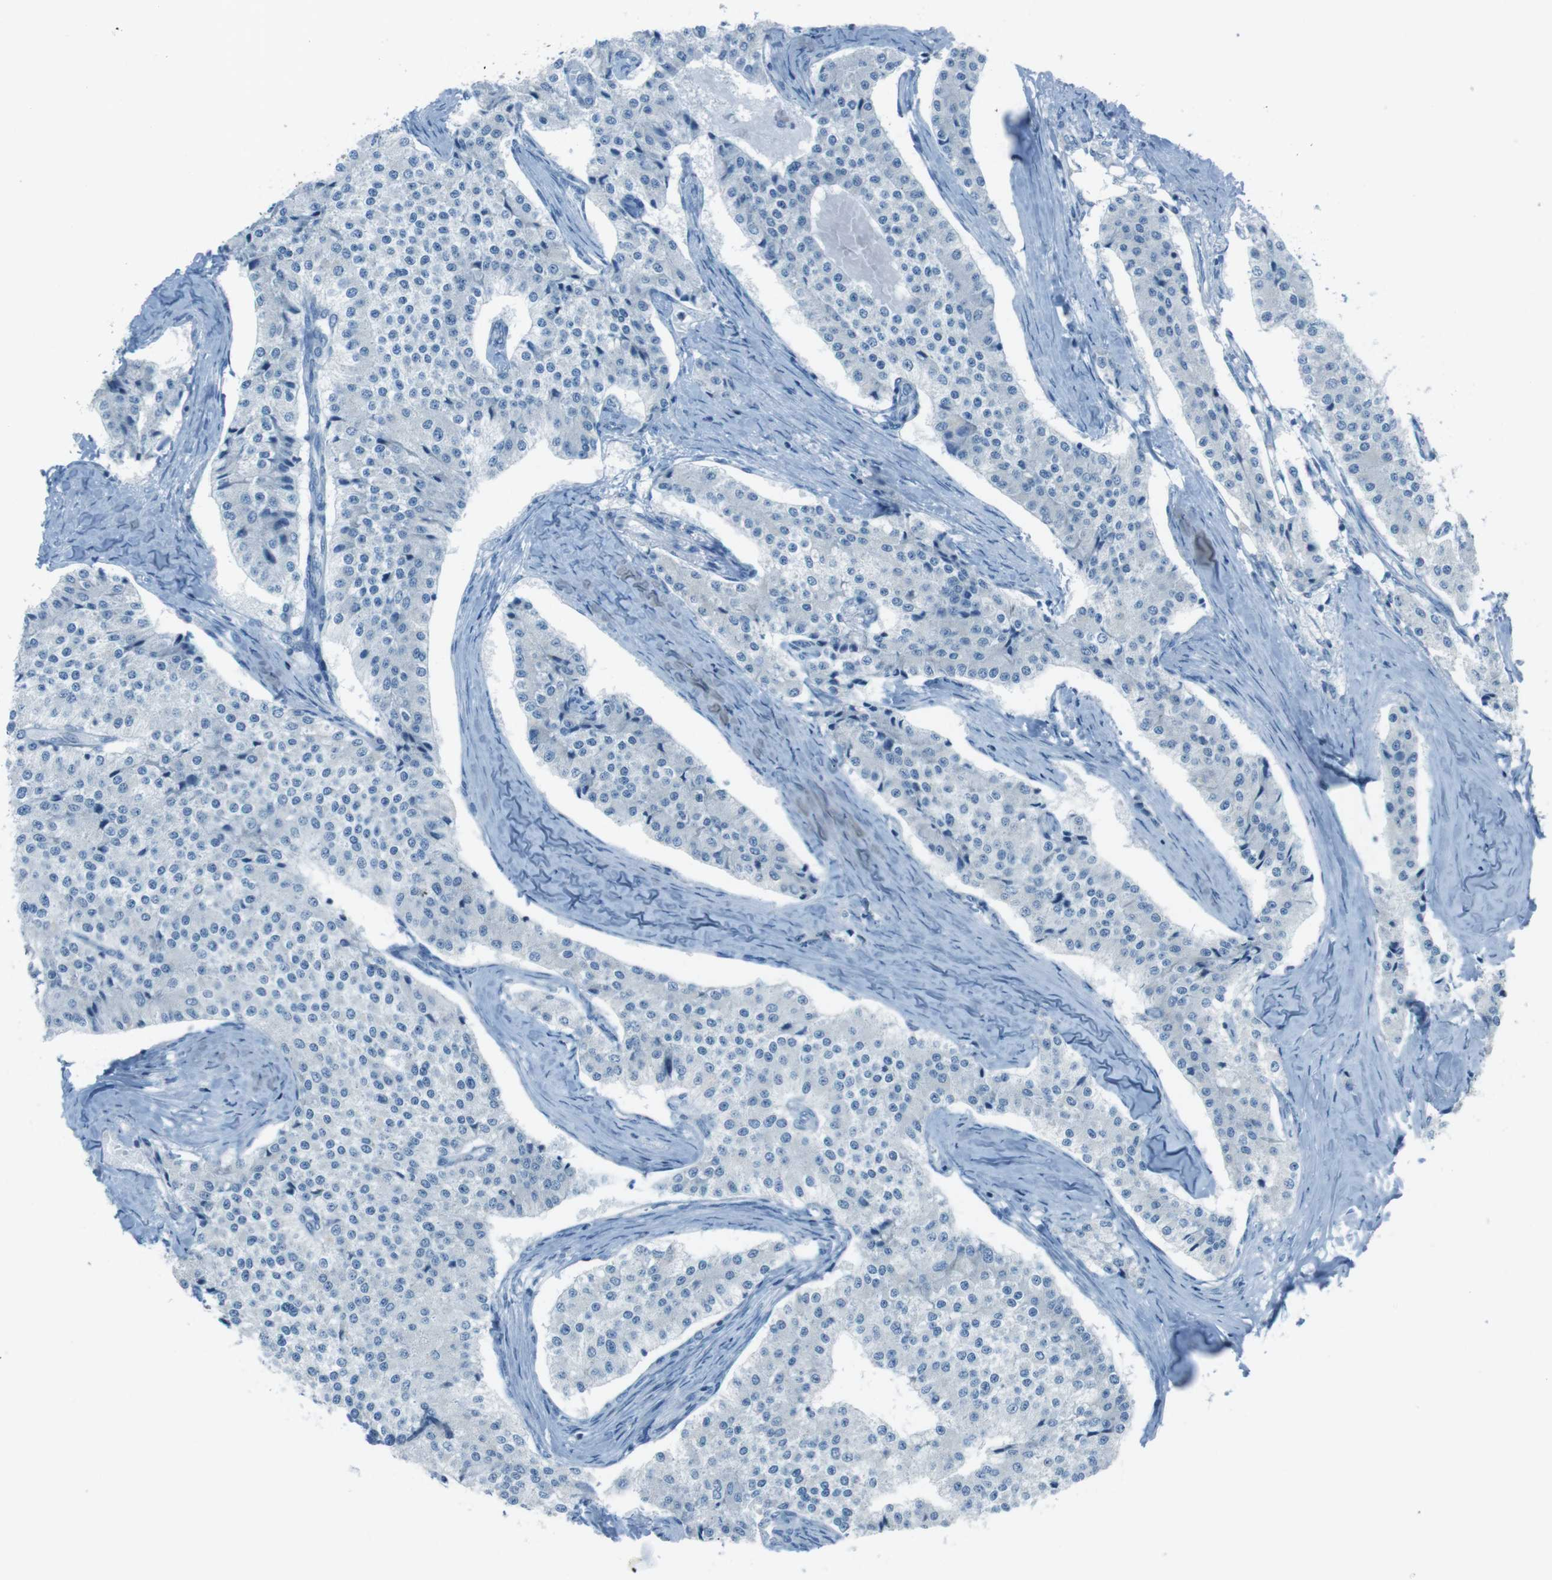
{"staining": {"intensity": "negative", "quantity": "none", "location": "none"}, "tissue": "carcinoid", "cell_type": "Tumor cells", "image_type": "cancer", "snomed": [{"axis": "morphology", "description": "Carcinoid, malignant, NOS"}, {"axis": "topography", "description": "Colon"}], "caption": "Malignant carcinoid was stained to show a protein in brown. There is no significant staining in tumor cells. (DAB immunohistochemistry (IHC), high magnification).", "gene": "DNAJA3", "patient": {"sex": "female", "age": 52}}